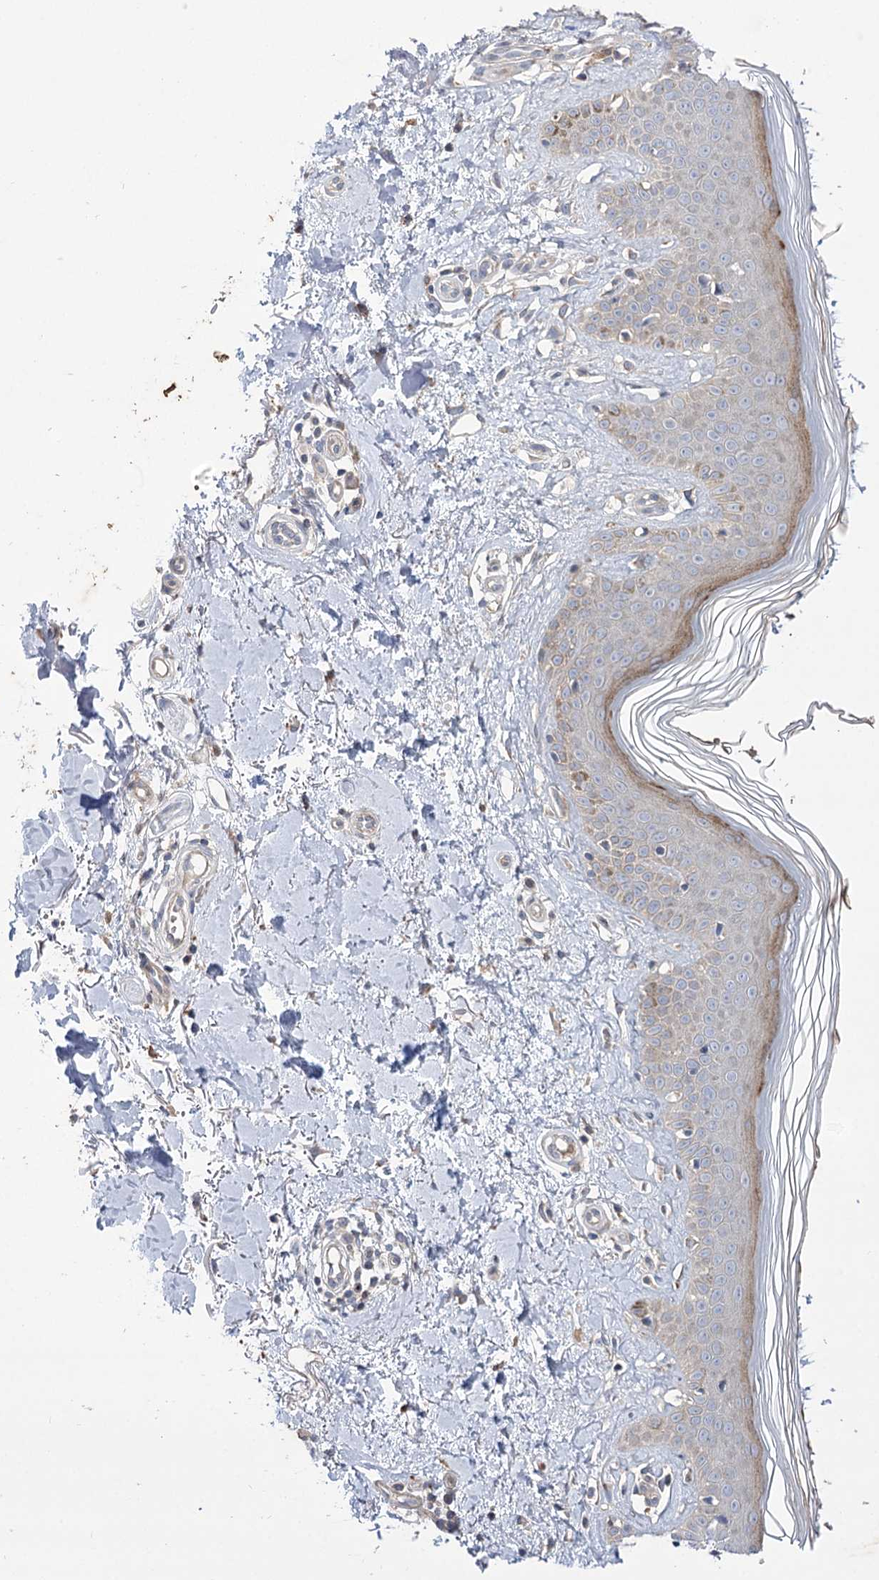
{"staining": {"intensity": "moderate", "quantity": "25%-75%", "location": "cytoplasmic/membranous"}, "tissue": "skin", "cell_type": "Fibroblasts", "image_type": "normal", "snomed": [{"axis": "morphology", "description": "Normal tissue, NOS"}, {"axis": "topography", "description": "Skin"}], "caption": "Benign skin exhibits moderate cytoplasmic/membranous positivity in approximately 25%-75% of fibroblasts, visualized by immunohistochemistry. The protein is shown in brown color, while the nuclei are stained blue.", "gene": "TRUB1", "patient": {"sex": "female", "age": 64}}